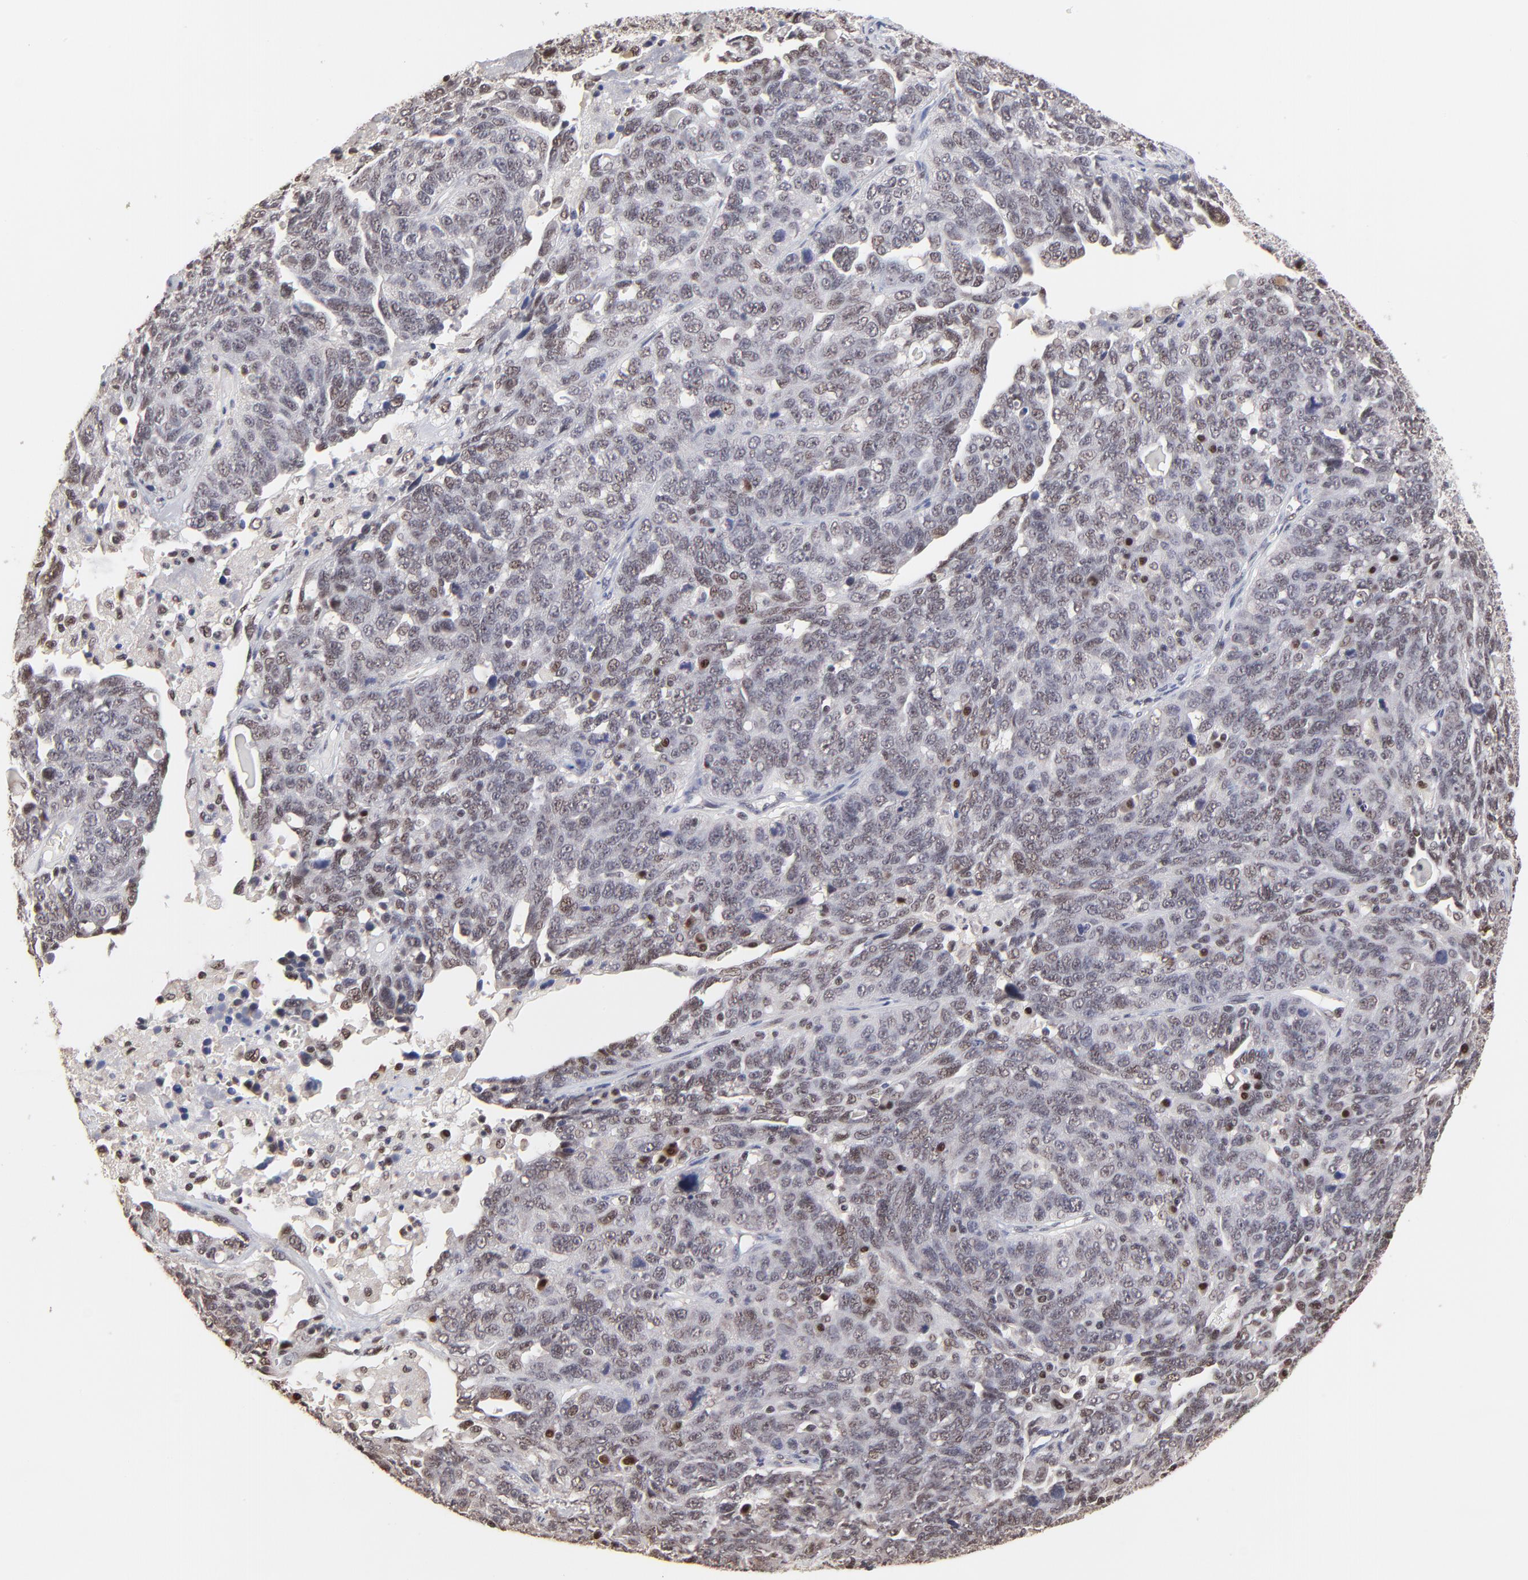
{"staining": {"intensity": "weak", "quantity": "25%-75%", "location": "nuclear"}, "tissue": "ovarian cancer", "cell_type": "Tumor cells", "image_type": "cancer", "snomed": [{"axis": "morphology", "description": "Cystadenocarcinoma, serous, NOS"}, {"axis": "topography", "description": "Ovary"}], "caption": "About 25%-75% of tumor cells in serous cystadenocarcinoma (ovarian) exhibit weak nuclear protein expression as visualized by brown immunohistochemical staining.", "gene": "DSN1", "patient": {"sex": "female", "age": 71}}